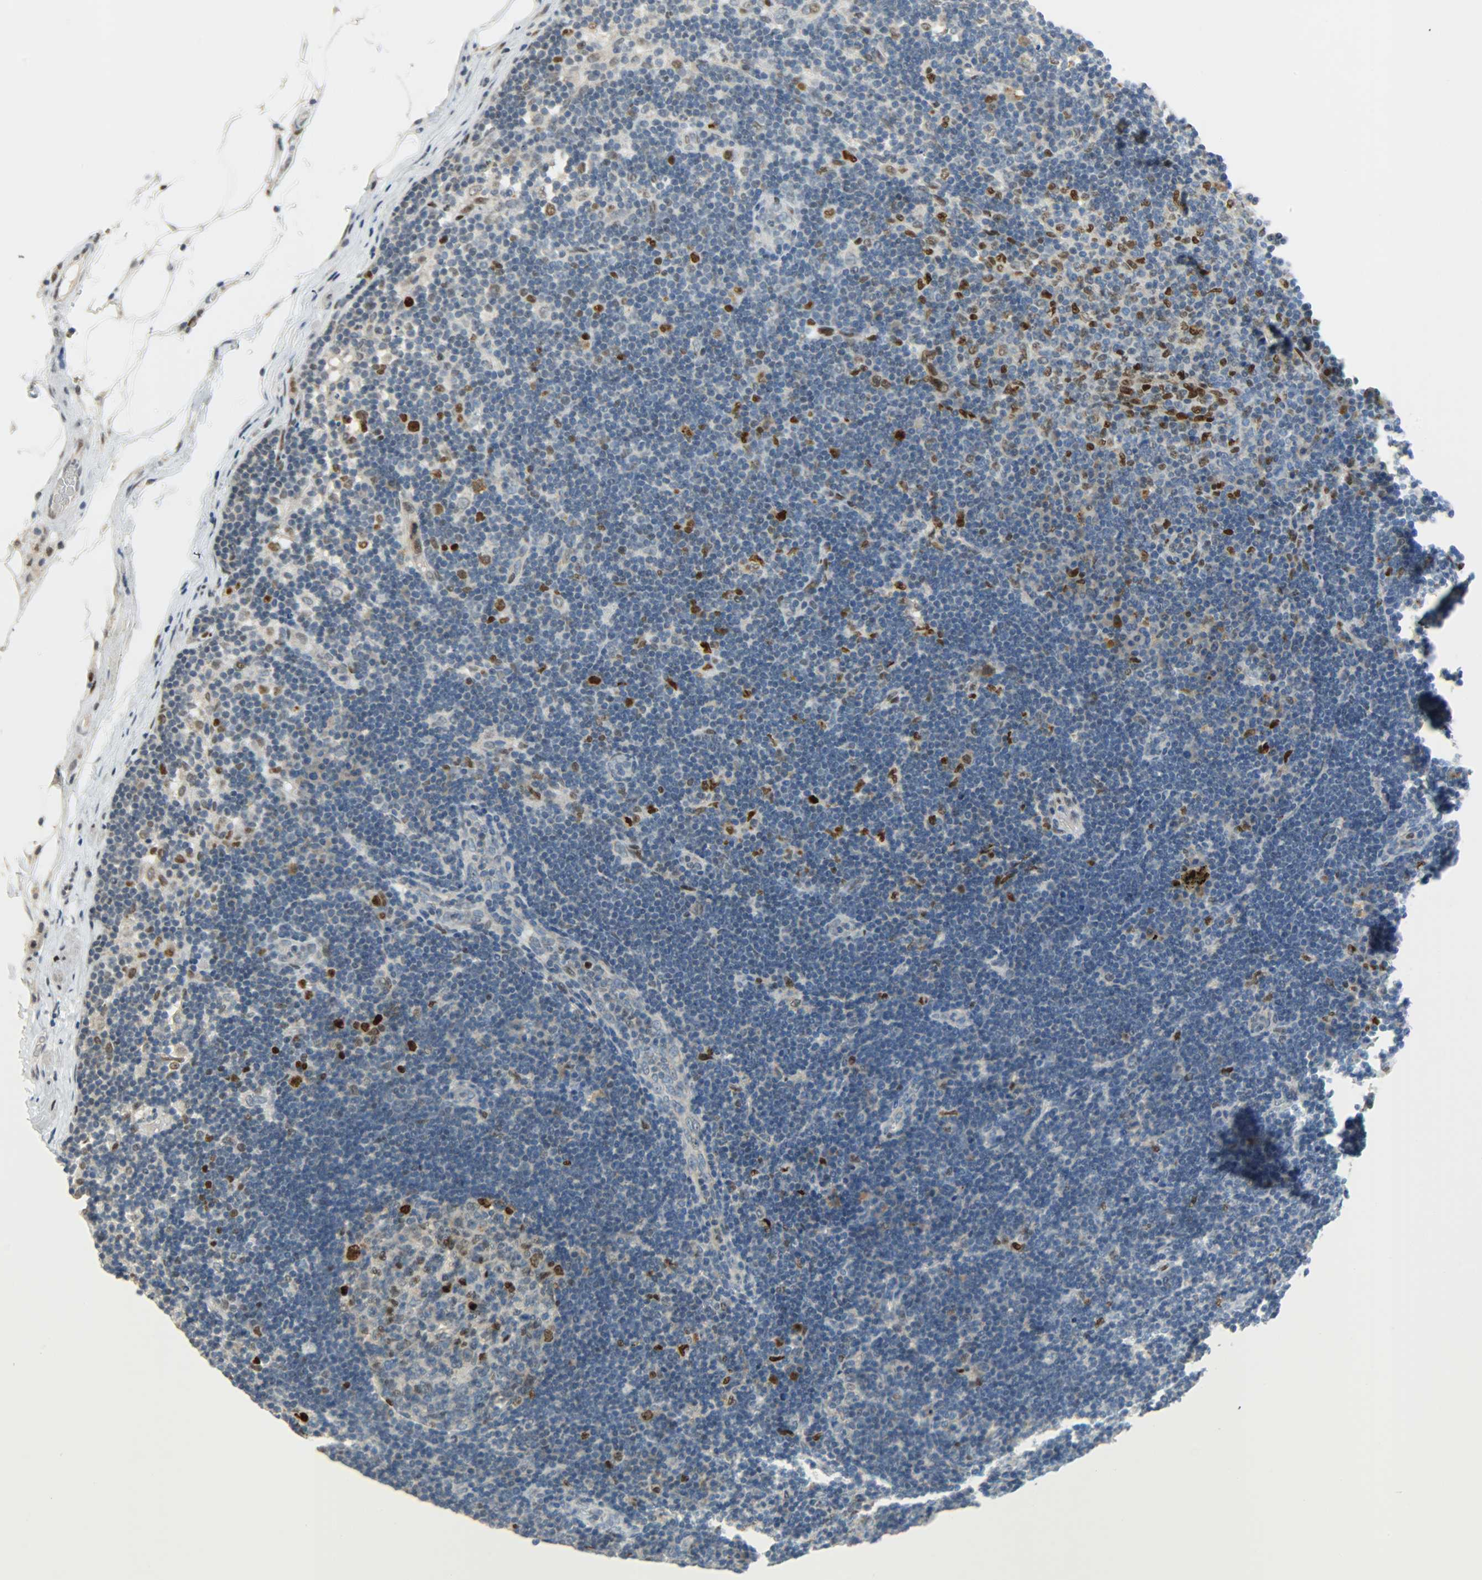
{"staining": {"intensity": "negative", "quantity": "none", "location": "none"}, "tissue": "lymph node", "cell_type": "Germinal center cells", "image_type": "normal", "snomed": [{"axis": "morphology", "description": "Normal tissue, NOS"}, {"axis": "morphology", "description": "Squamous cell carcinoma, metastatic, NOS"}, {"axis": "topography", "description": "Lymph node"}], "caption": "A histopathology image of lymph node stained for a protein exhibits no brown staining in germinal center cells. (Stains: DAB (3,3'-diaminobenzidine) immunohistochemistry with hematoxylin counter stain, Microscopy: brightfield microscopy at high magnification).", "gene": "JUNB", "patient": {"sex": "female", "age": 53}}